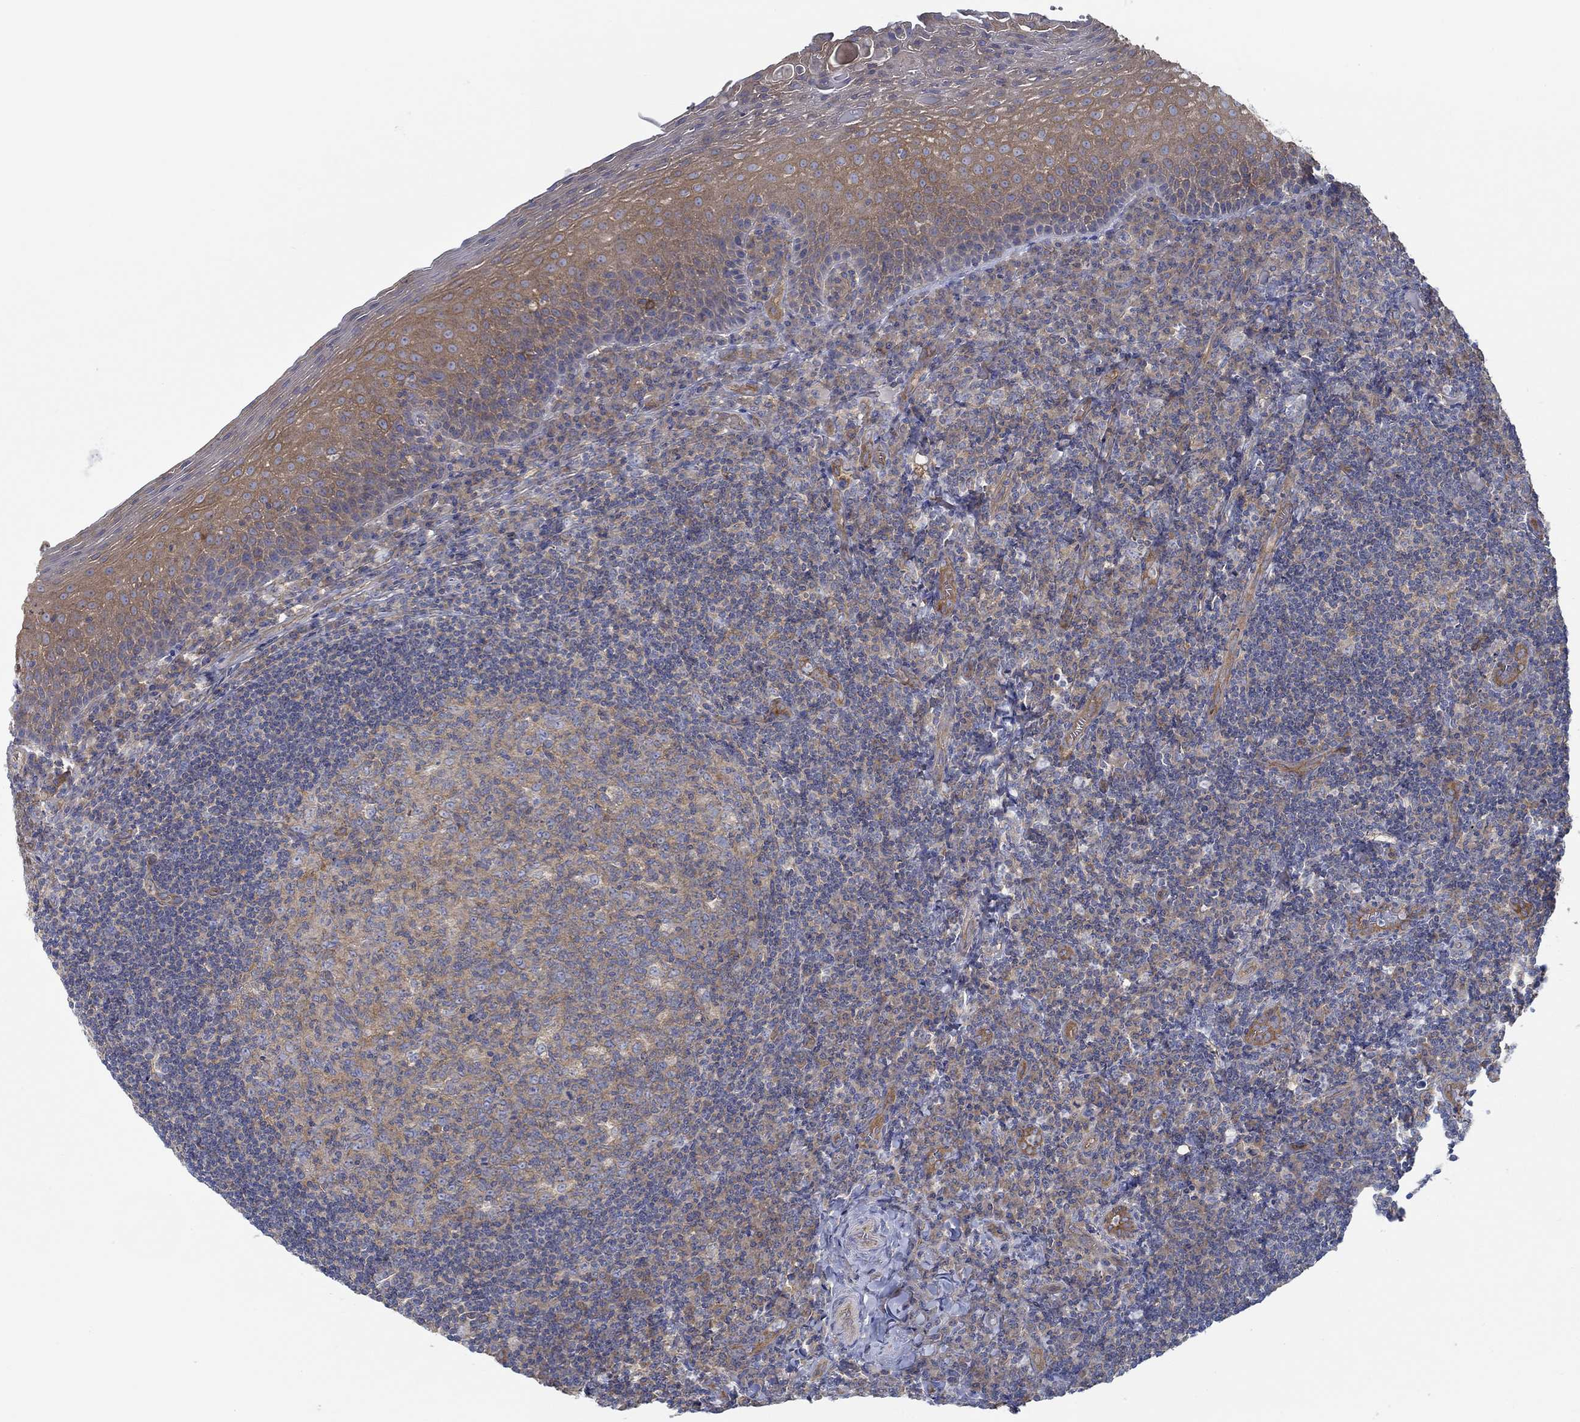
{"staining": {"intensity": "weak", "quantity": "25%-75%", "location": "cytoplasmic/membranous"}, "tissue": "tonsil", "cell_type": "Germinal center cells", "image_type": "normal", "snomed": [{"axis": "morphology", "description": "Normal tissue, NOS"}, {"axis": "morphology", "description": "Inflammation, NOS"}, {"axis": "topography", "description": "Tonsil"}], "caption": "The micrograph shows a brown stain indicating the presence of a protein in the cytoplasmic/membranous of germinal center cells in tonsil. Using DAB (brown) and hematoxylin (blue) stains, captured at high magnification using brightfield microscopy.", "gene": "SPAG9", "patient": {"sex": "female", "age": 31}}